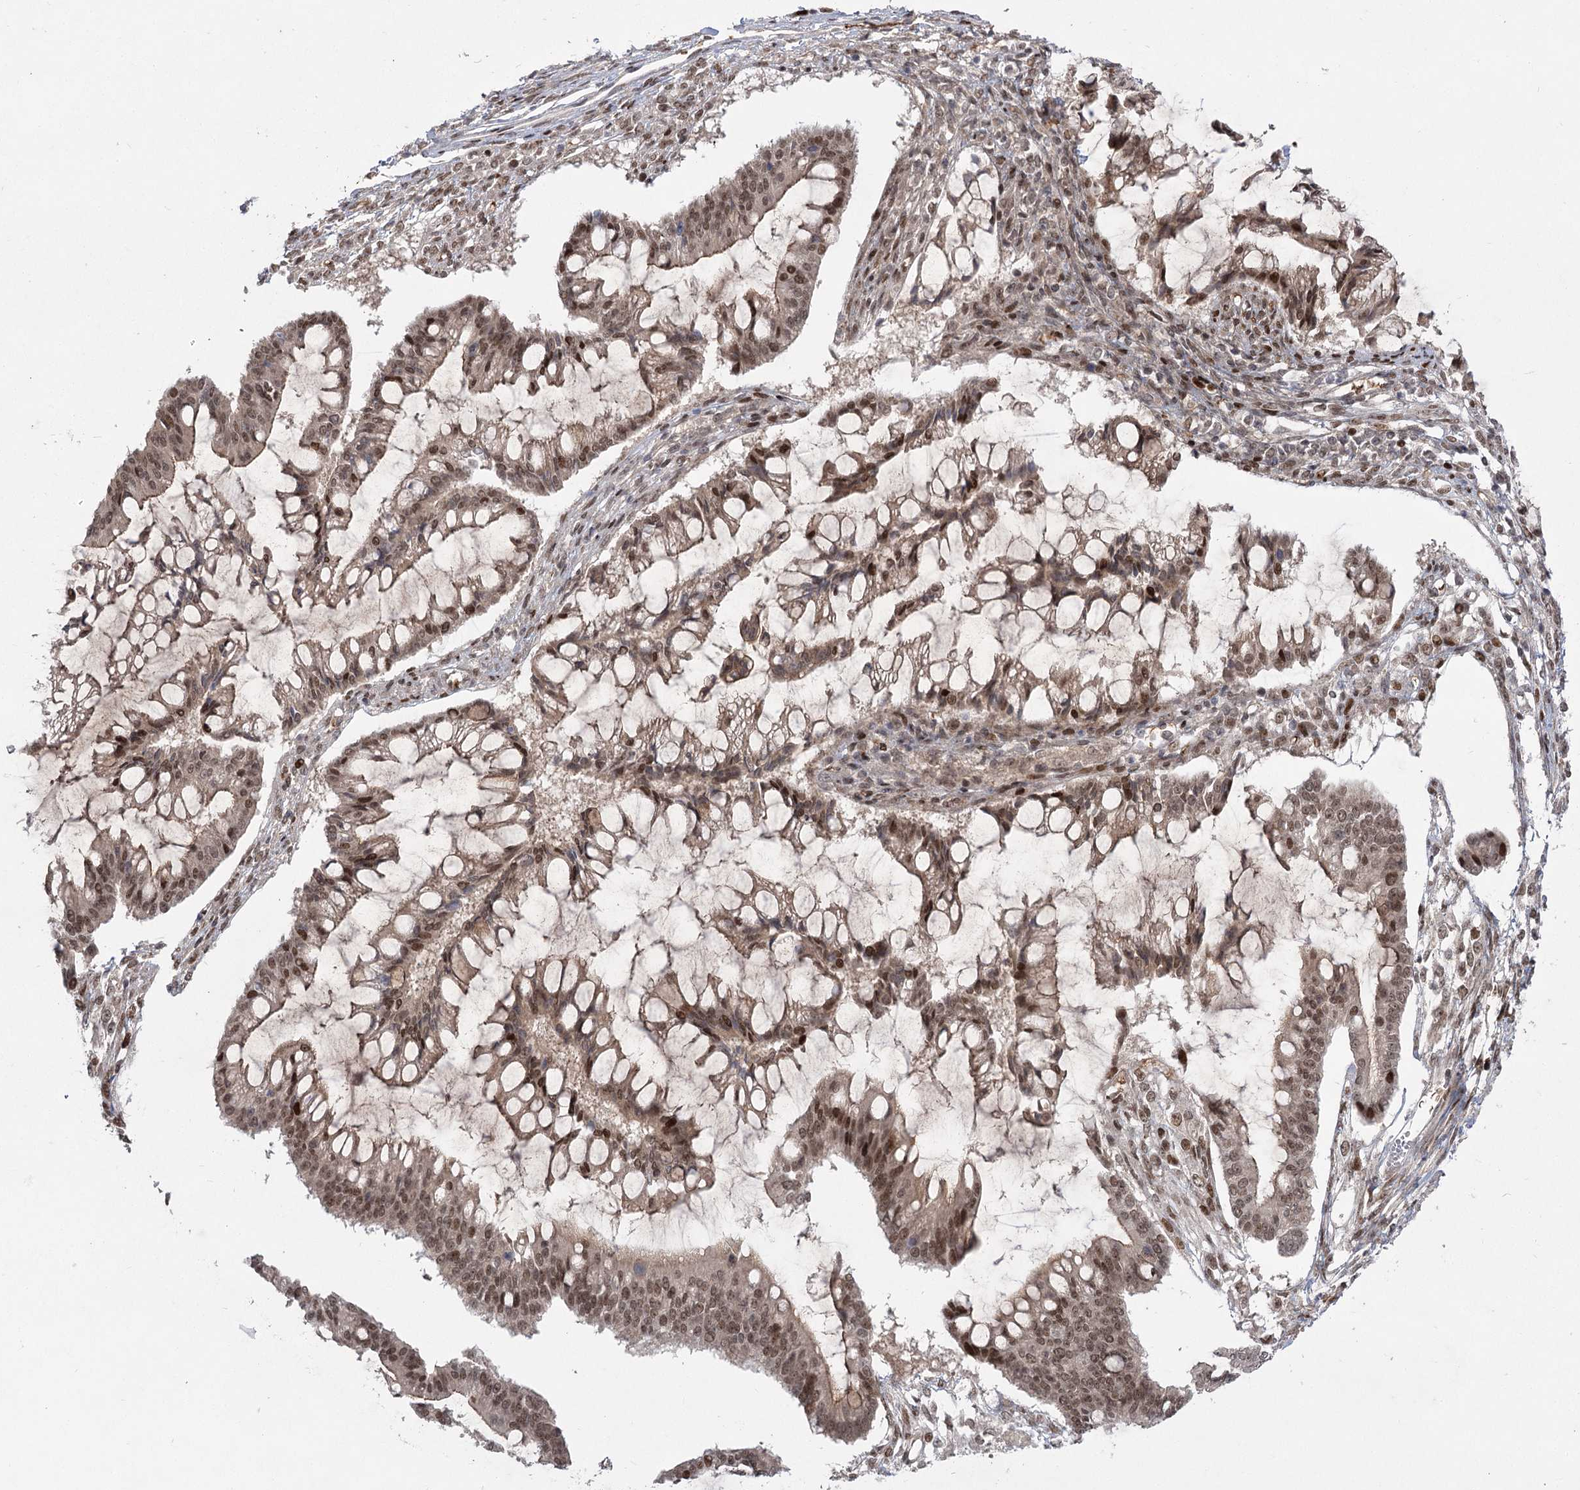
{"staining": {"intensity": "moderate", "quantity": ">75%", "location": "nuclear"}, "tissue": "ovarian cancer", "cell_type": "Tumor cells", "image_type": "cancer", "snomed": [{"axis": "morphology", "description": "Cystadenocarcinoma, mucinous, NOS"}, {"axis": "topography", "description": "Ovary"}], "caption": "IHC histopathology image of neoplastic tissue: mucinous cystadenocarcinoma (ovarian) stained using immunohistochemistry (IHC) exhibits medium levels of moderate protein expression localized specifically in the nuclear of tumor cells, appearing as a nuclear brown color.", "gene": "HELQ", "patient": {"sex": "female", "age": 73}}